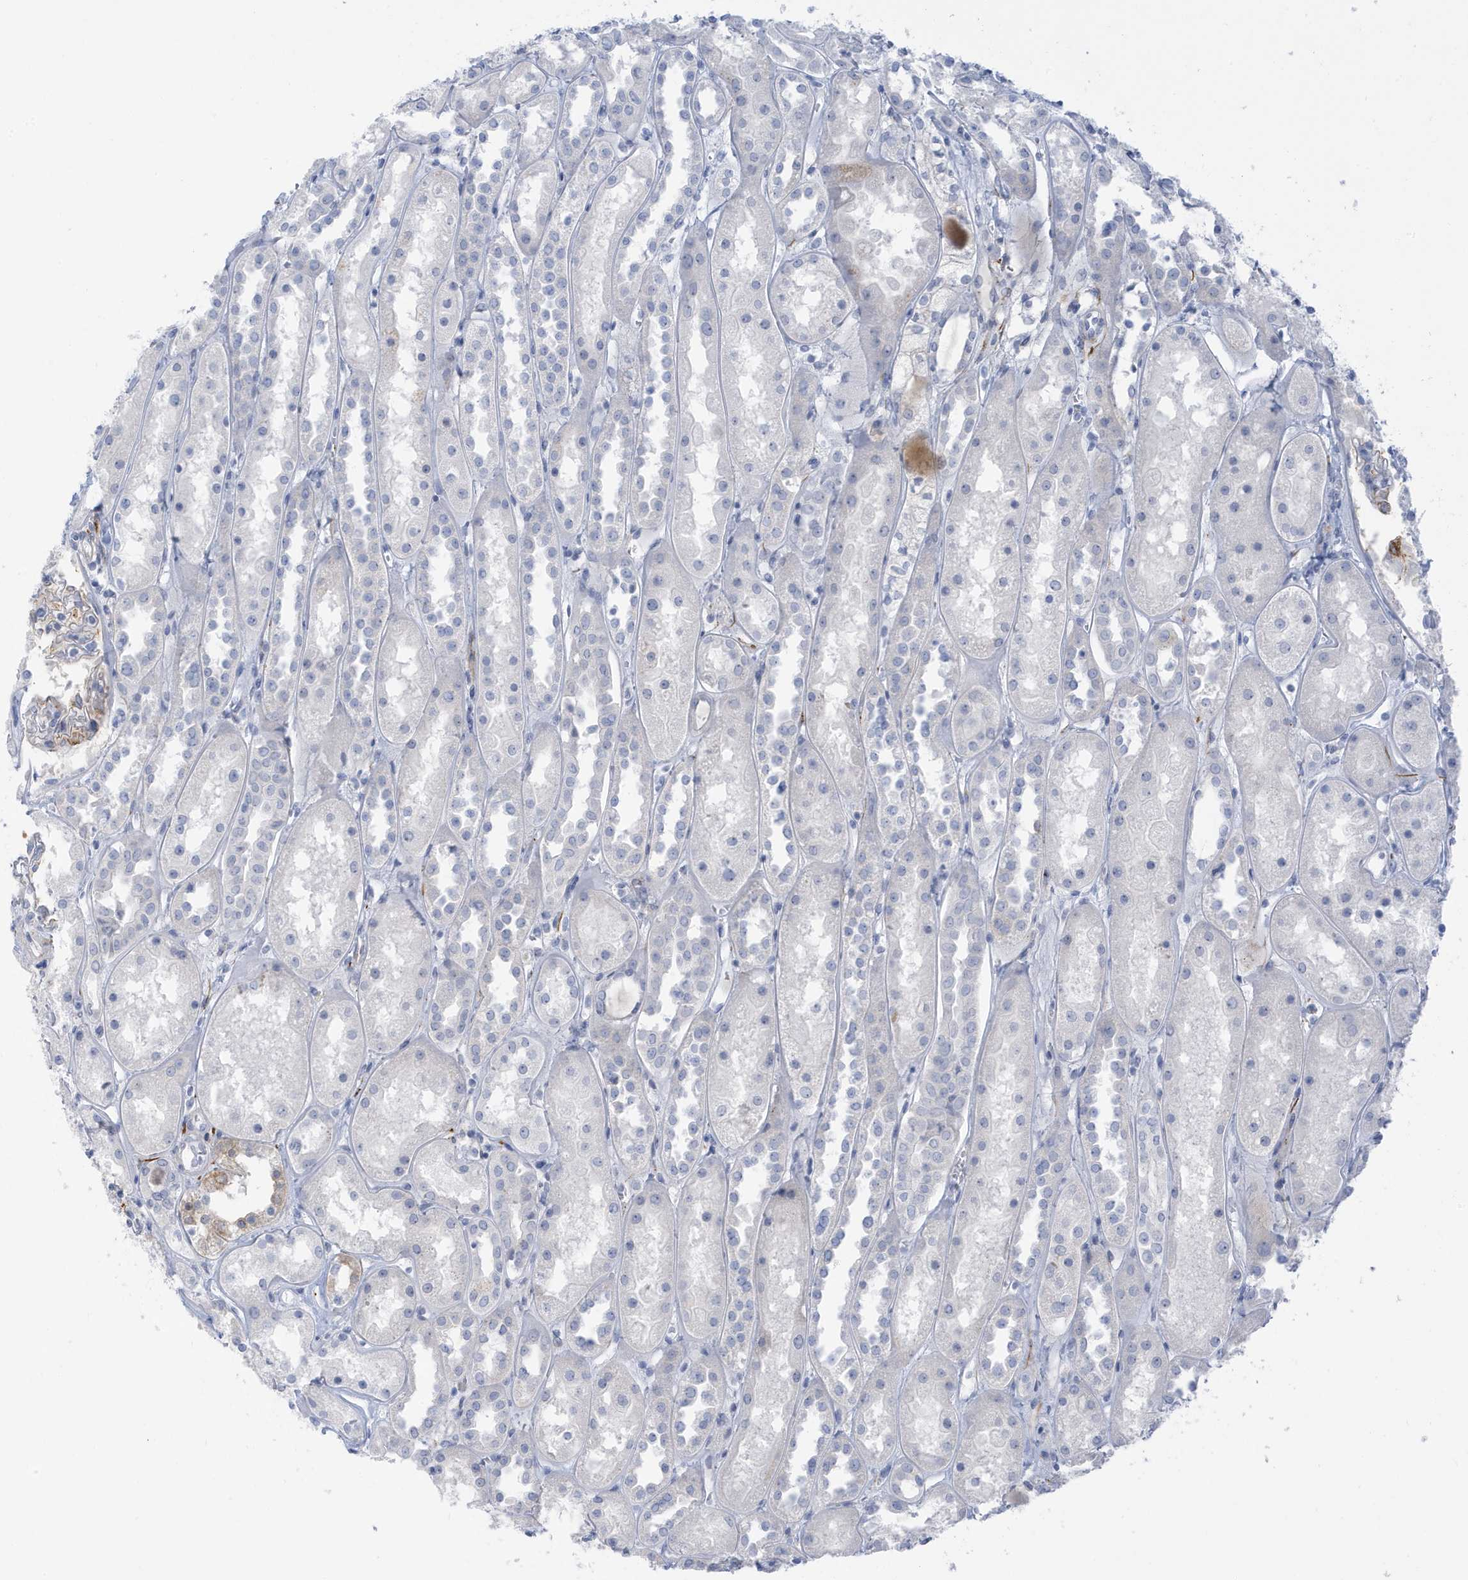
{"staining": {"intensity": "negative", "quantity": "none", "location": "none"}, "tissue": "kidney", "cell_type": "Cells in glomeruli", "image_type": "normal", "snomed": [{"axis": "morphology", "description": "Normal tissue, NOS"}, {"axis": "topography", "description": "Kidney"}], "caption": "This micrograph is of normal kidney stained with immunohistochemistry to label a protein in brown with the nuclei are counter-stained blue. There is no expression in cells in glomeruli.", "gene": "PERM1", "patient": {"sex": "male", "age": 70}}